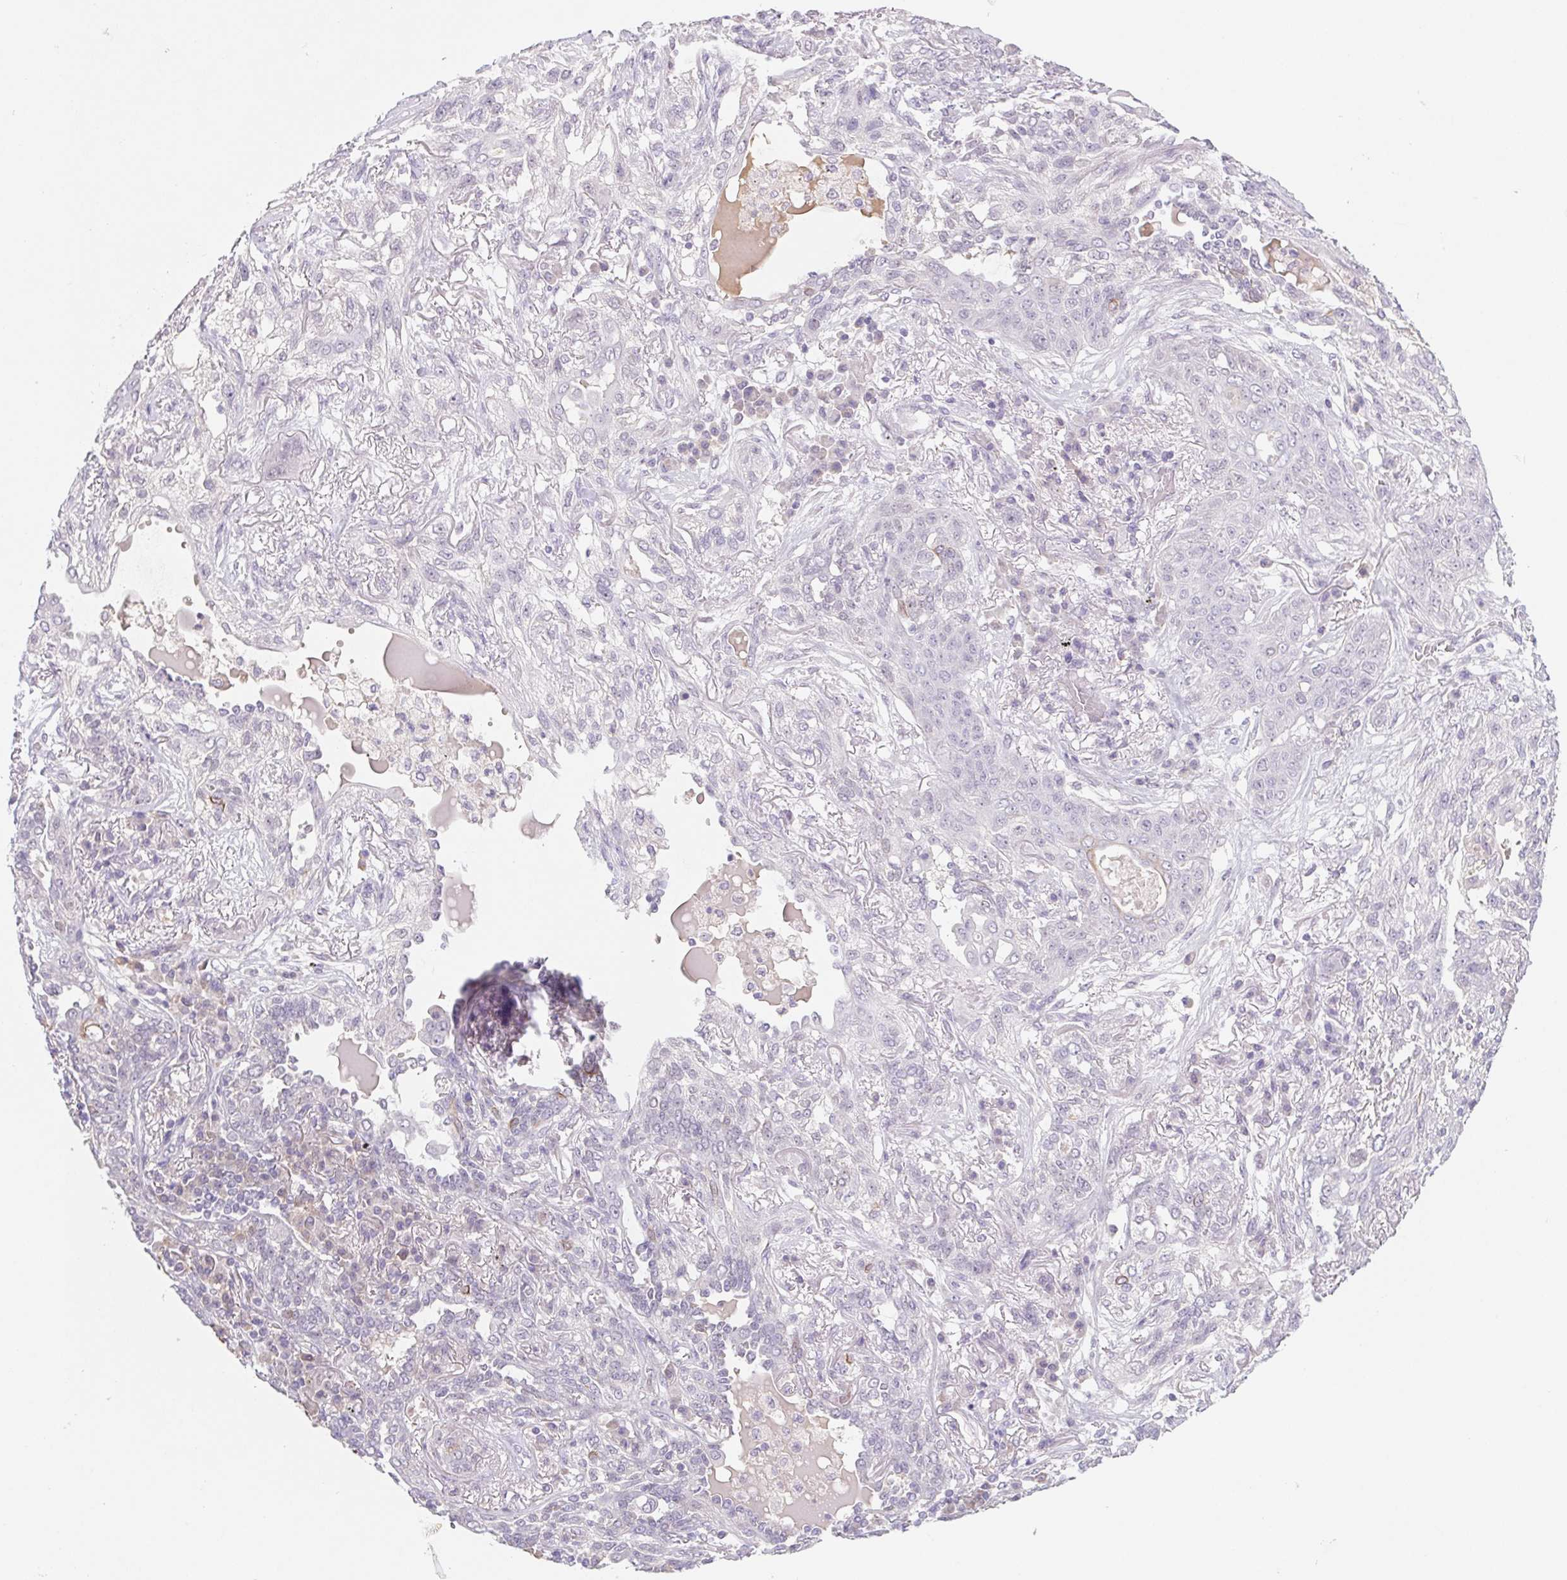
{"staining": {"intensity": "negative", "quantity": "none", "location": "none"}, "tissue": "lung cancer", "cell_type": "Tumor cells", "image_type": "cancer", "snomed": [{"axis": "morphology", "description": "Squamous cell carcinoma, NOS"}, {"axis": "topography", "description": "Lung"}], "caption": "An immunohistochemistry image of lung cancer is shown. There is no staining in tumor cells of lung cancer.", "gene": "PNMA8B", "patient": {"sex": "female", "age": 70}}